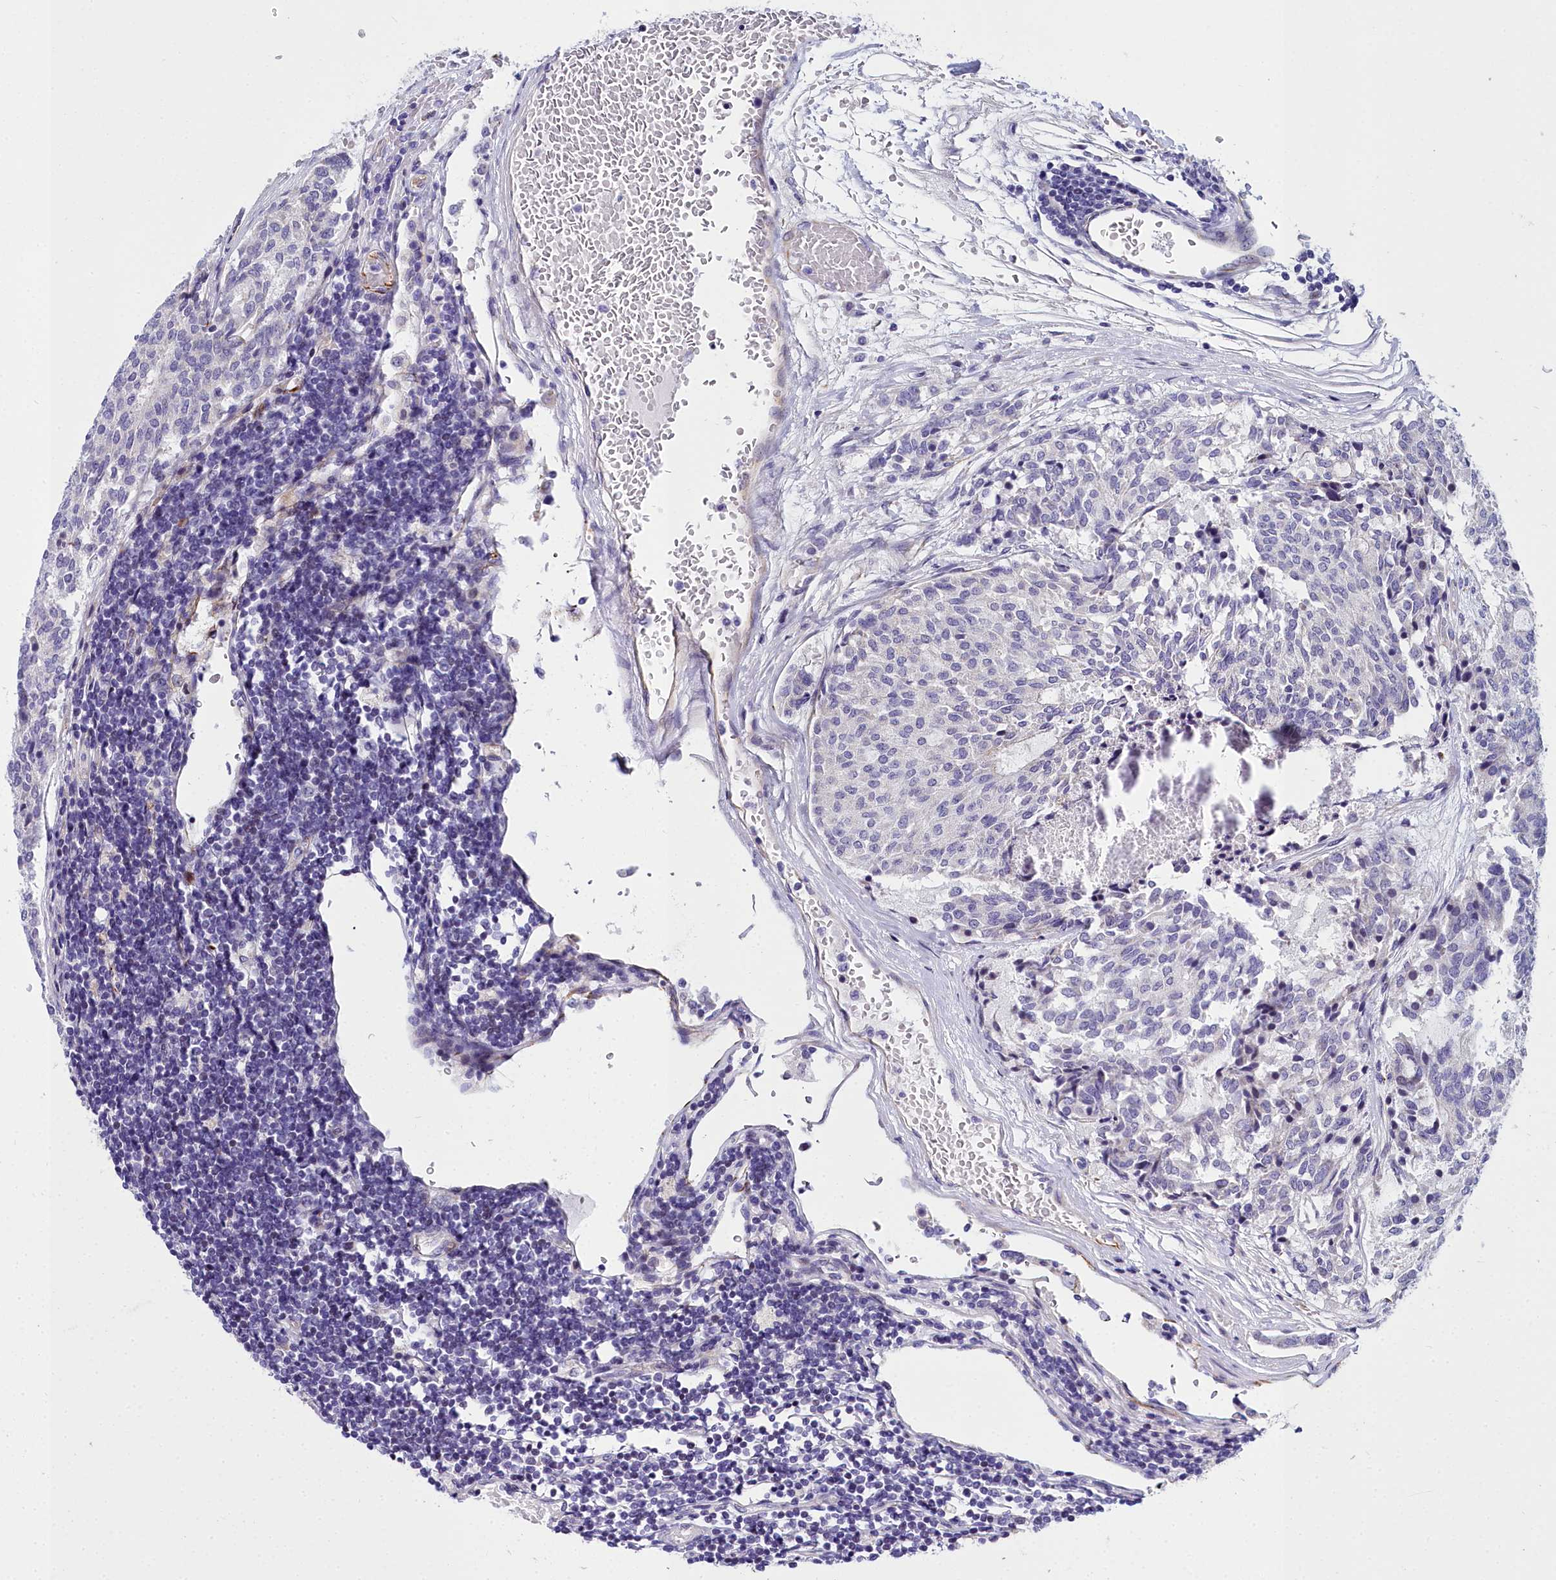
{"staining": {"intensity": "negative", "quantity": "none", "location": "none"}, "tissue": "carcinoid", "cell_type": "Tumor cells", "image_type": "cancer", "snomed": [{"axis": "morphology", "description": "Carcinoid, malignant, NOS"}, {"axis": "topography", "description": "Pancreas"}], "caption": "Protein analysis of carcinoid displays no significant expression in tumor cells.", "gene": "TIMM22", "patient": {"sex": "female", "age": 54}}